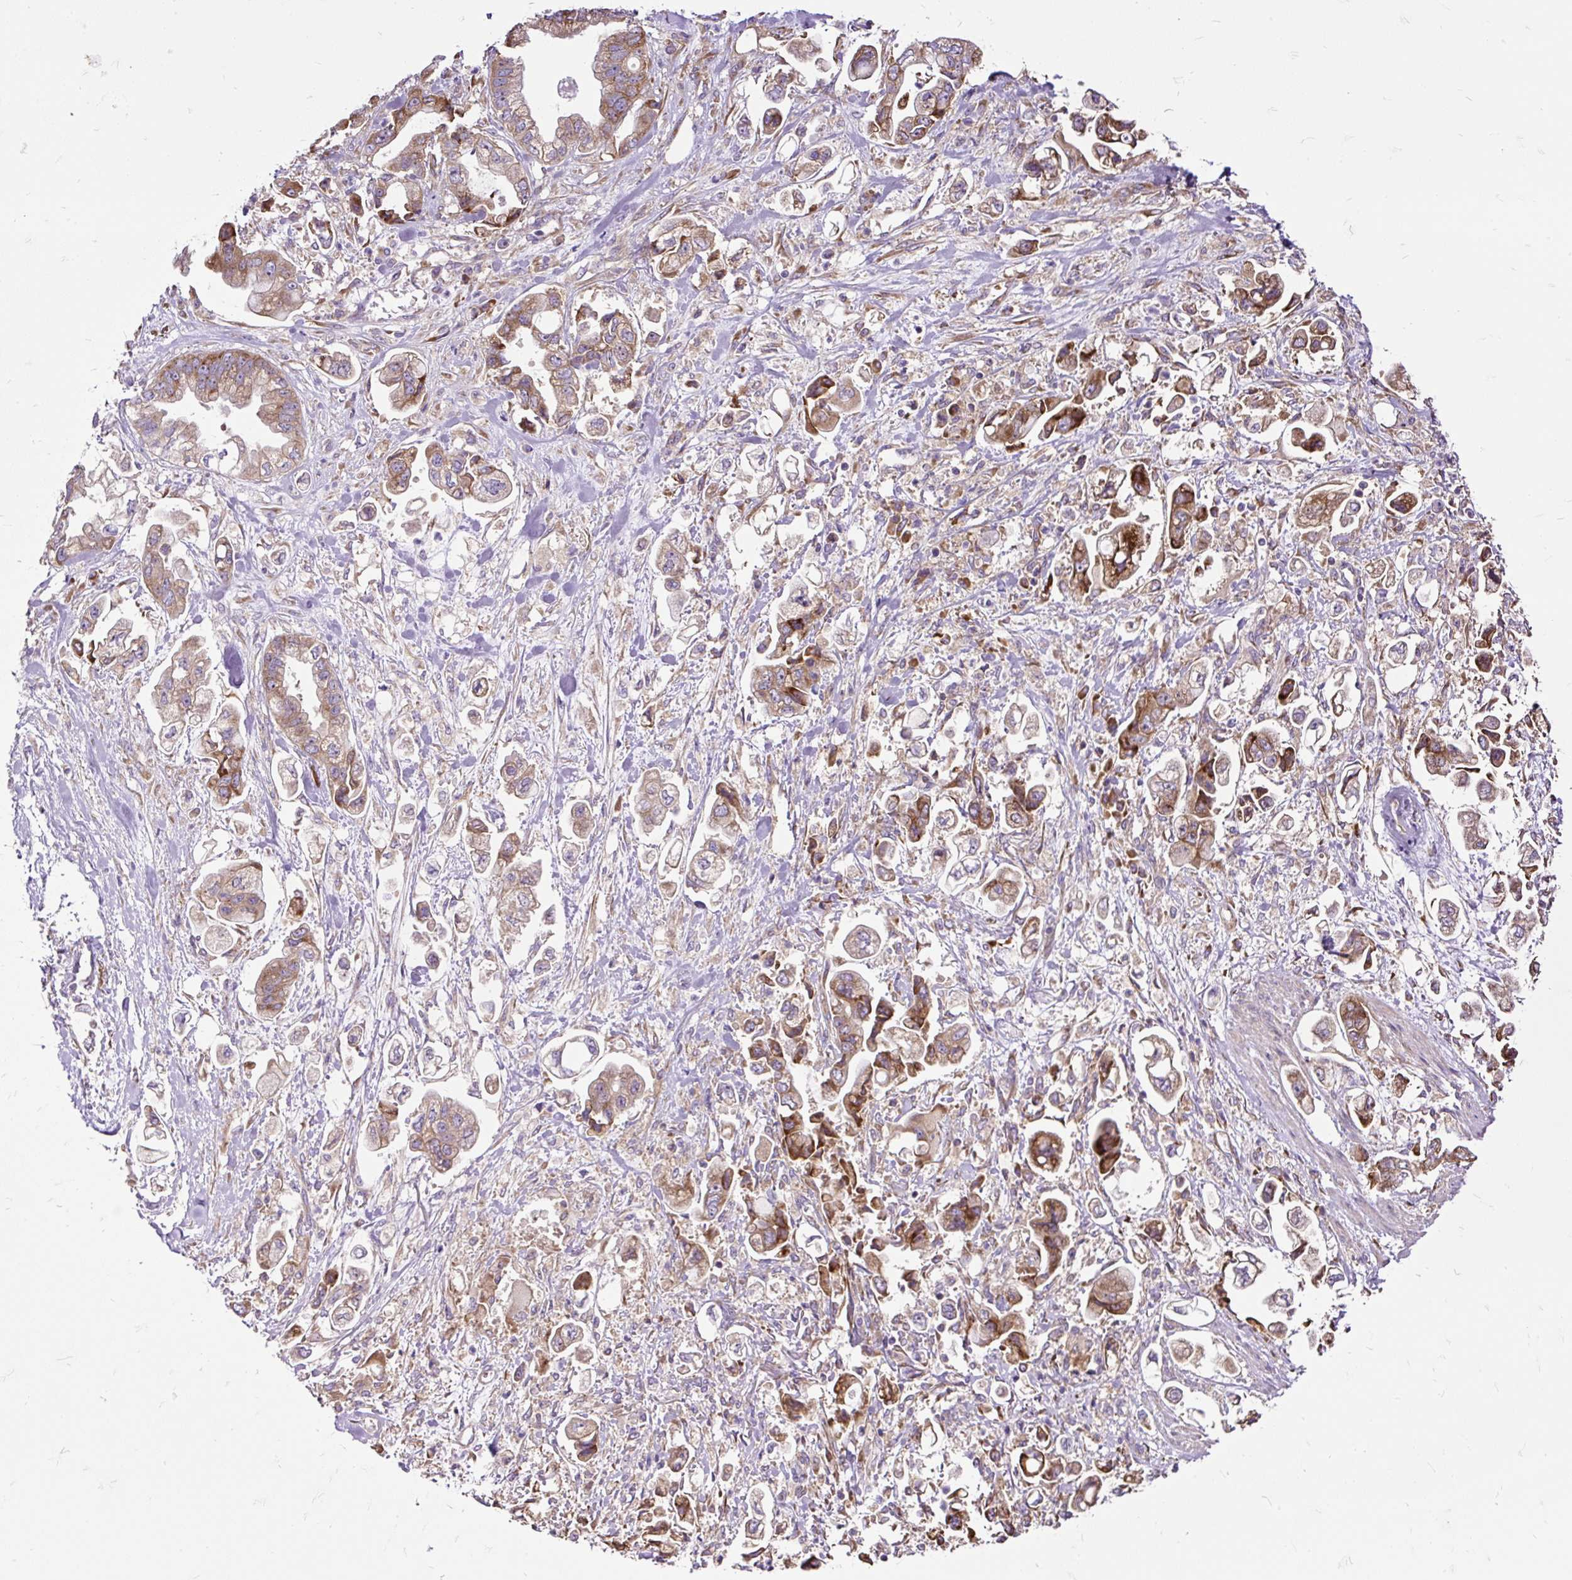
{"staining": {"intensity": "moderate", "quantity": ">75%", "location": "cytoplasmic/membranous"}, "tissue": "stomach cancer", "cell_type": "Tumor cells", "image_type": "cancer", "snomed": [{"axis": "morphology", "description": "Adenocarcinoma, NOS"}, {"axis": "topography", "description": "Stomach"}], "caption": "Protein analysis of stomach cancer tissue shows moderate cytoplasmic/membranous expression in approximately >75% of tumor cells. (Brightfield microscopy of DAB IHC at high magnification).", "gene": "RPS5", "patient": {"sex": "male", "age": 62}}